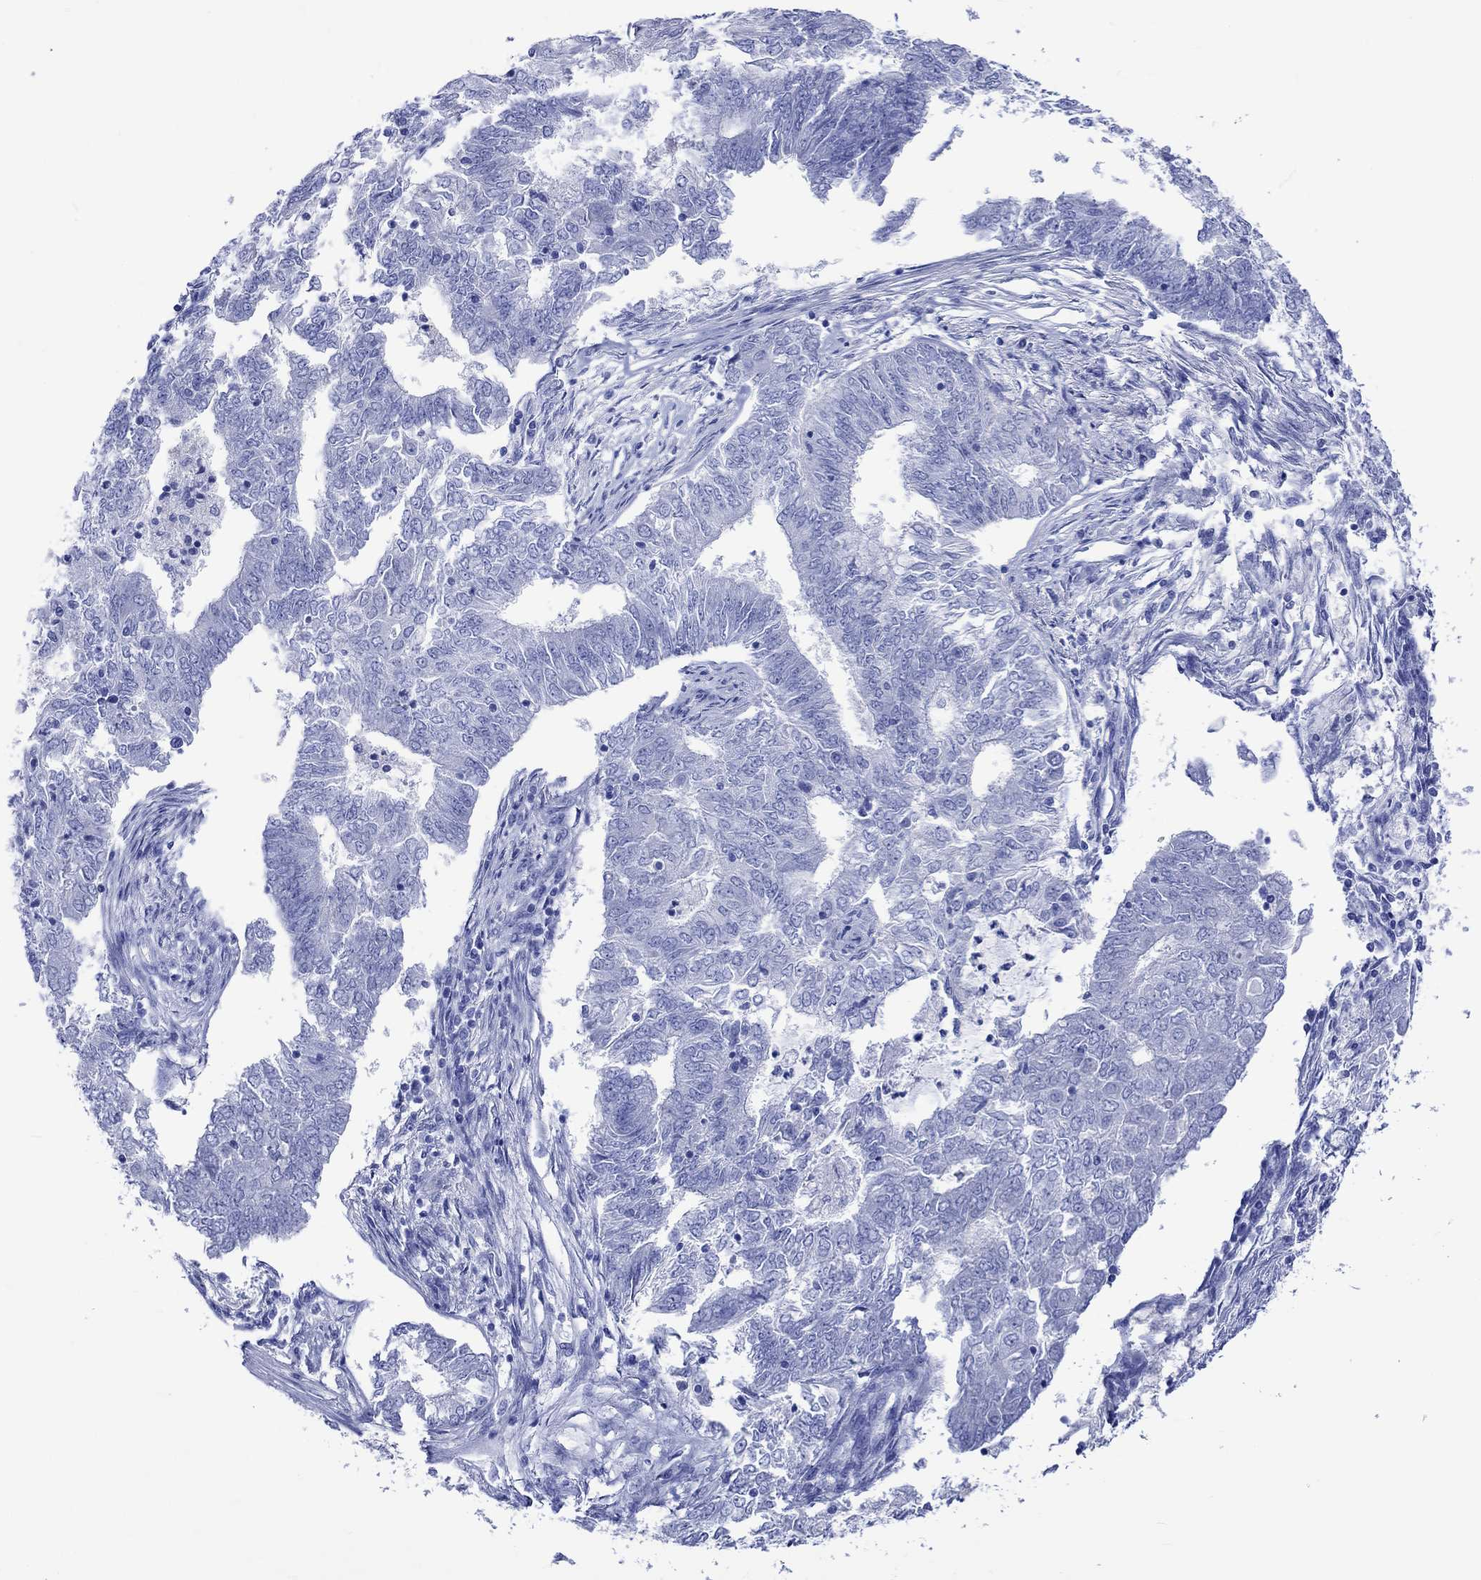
{"staining": {"intensity": "negative", "quantity": "none", "location": "none"}, "tissue": "endometrial cancer", "cell_type": "Tumor cells", "image_type": "cancer", "snomed": [{"axis": "morphology", "description": "Adenocarcinoma, NOS"}, {"axis": "topography", "description": "Endometrium"}], "caption": "Human endometrial cancer stained for a protein using immunohistochemistry reveals no expression in tumor cells.", "gene": "HARBI1", "patient": {"sex": "female", "age": 62}}